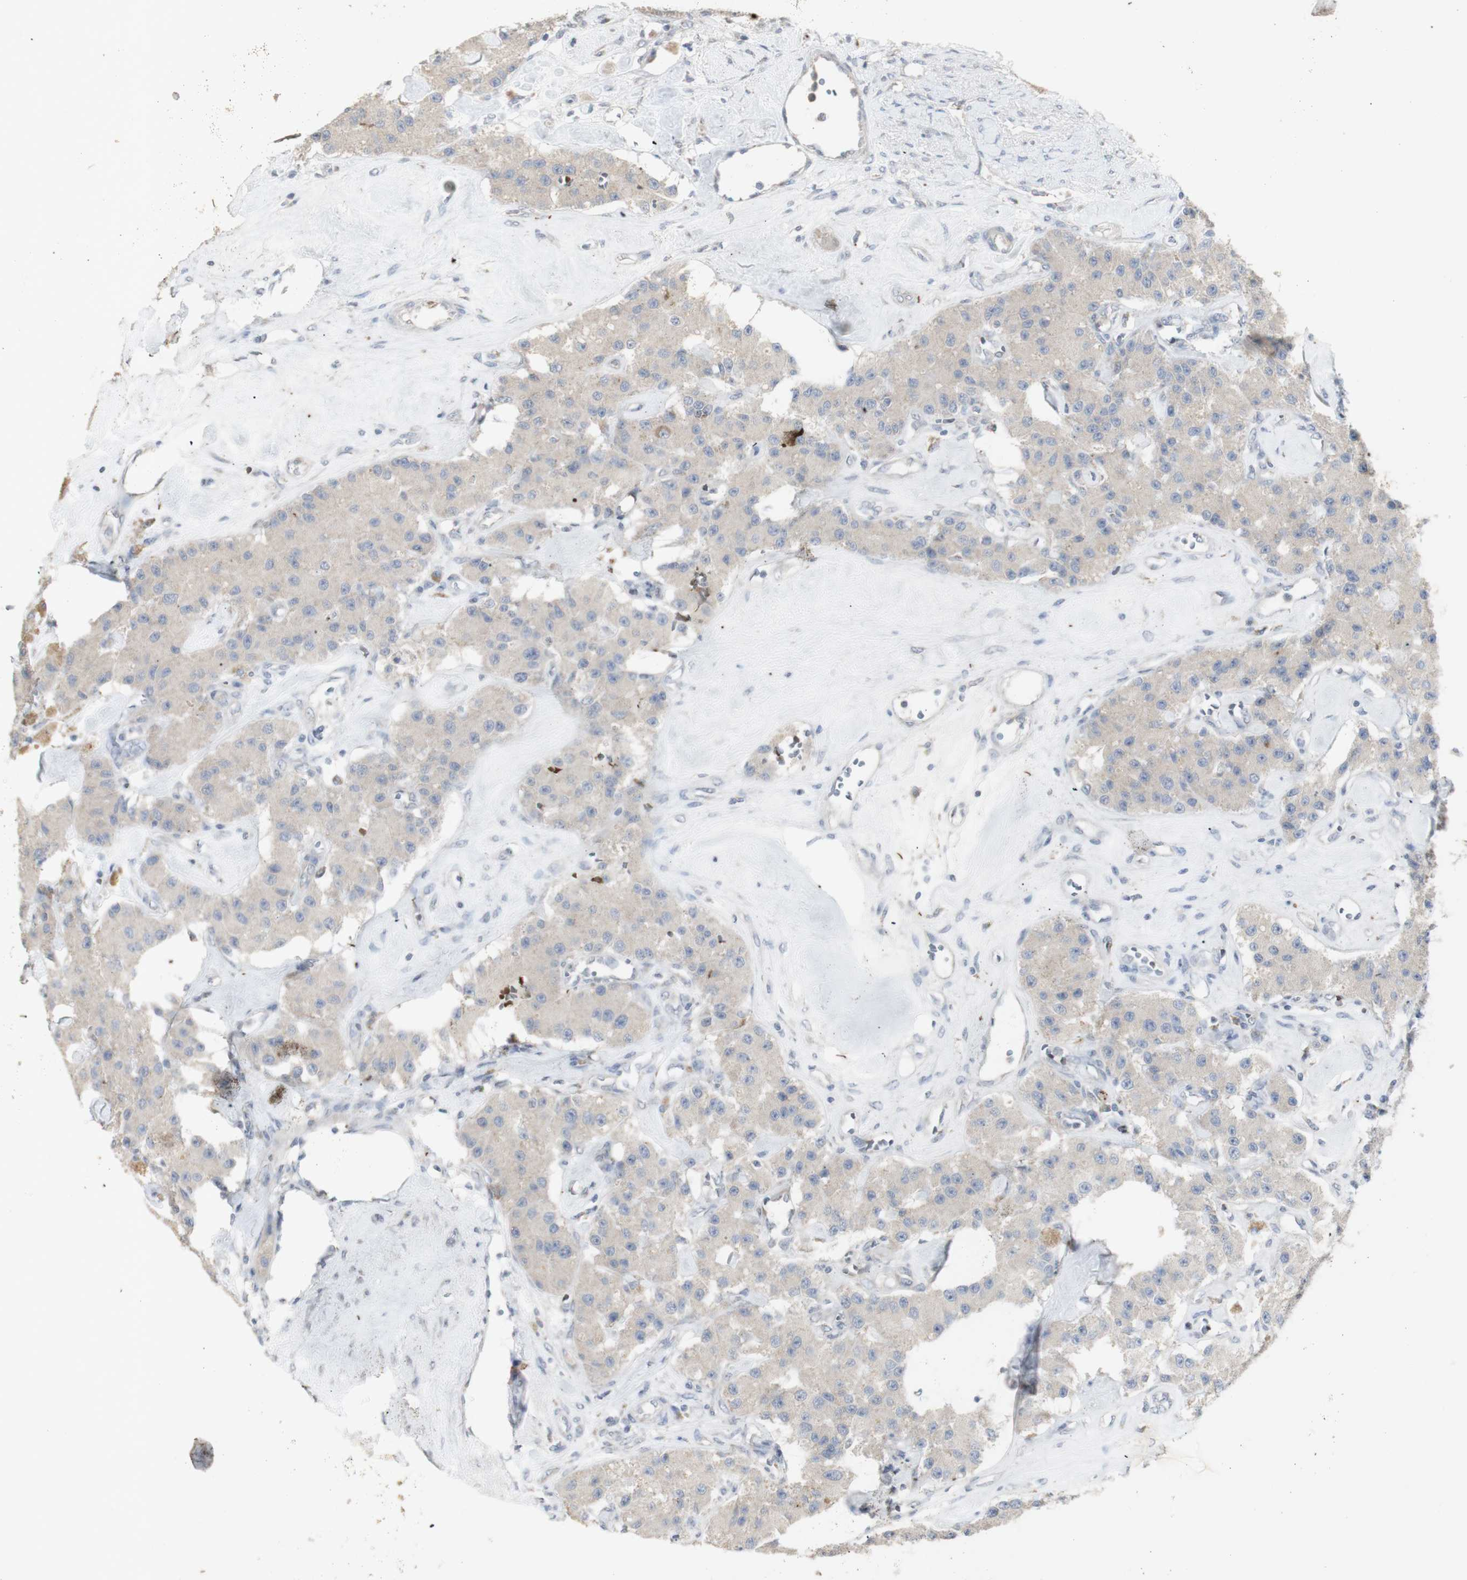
{"staining": {"intensity": "weak", "quantity": ">75%", "location": "cytoplasmic/membranous"}, "tissue": "carcinoid", "cell_type": "Tumor cells", "image_type": "cancer", "snomed": [{"axis": "morphology", "description": "Carcinoid, malignant, NOS"}, {"axis": "topography", "description": "Pancreas"}], "caption": "Carcinoid (malignant) stained with a protein marker shows weak staining in tumor cells.", "gene": "INS", "patient": {"sex": "male", "age": 41}}